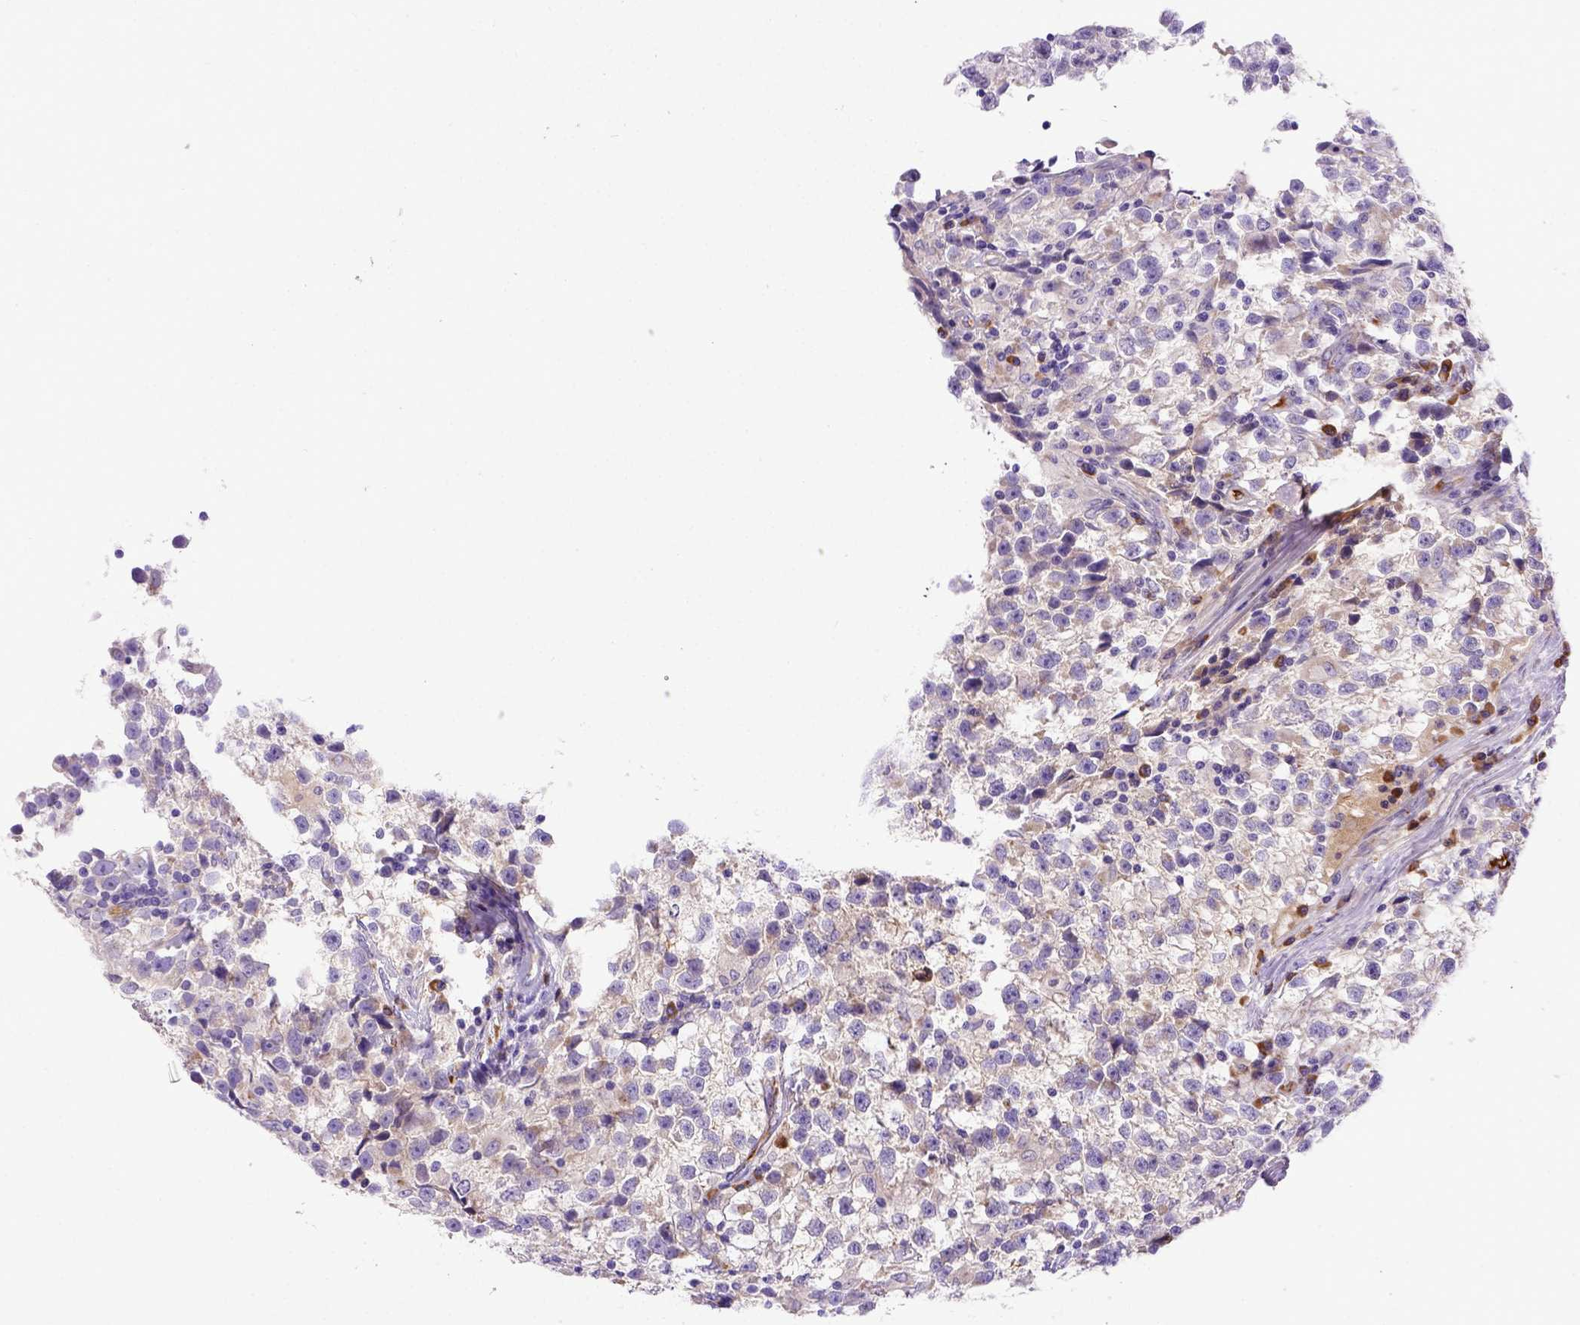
{"staining": {"intensity": "negative", "quantity": "none", "location": "none"}, "tissue": "testis cancer", "cell_type": "Tumor cells", "image_type": "cancer", "snomed": [{"axis": "morphology", "description": "Seminoma, NOS"}, {"axis": "topography", "description": "Testis"}], "caption": "Tumor cells are negative for brown protein staining in testis cancer. (DAB immunohistochemistry visualized using brightfield microscopy, high magnification).", "gene": "CFAP300", "patient": {"sex": "male", "age": 31}}